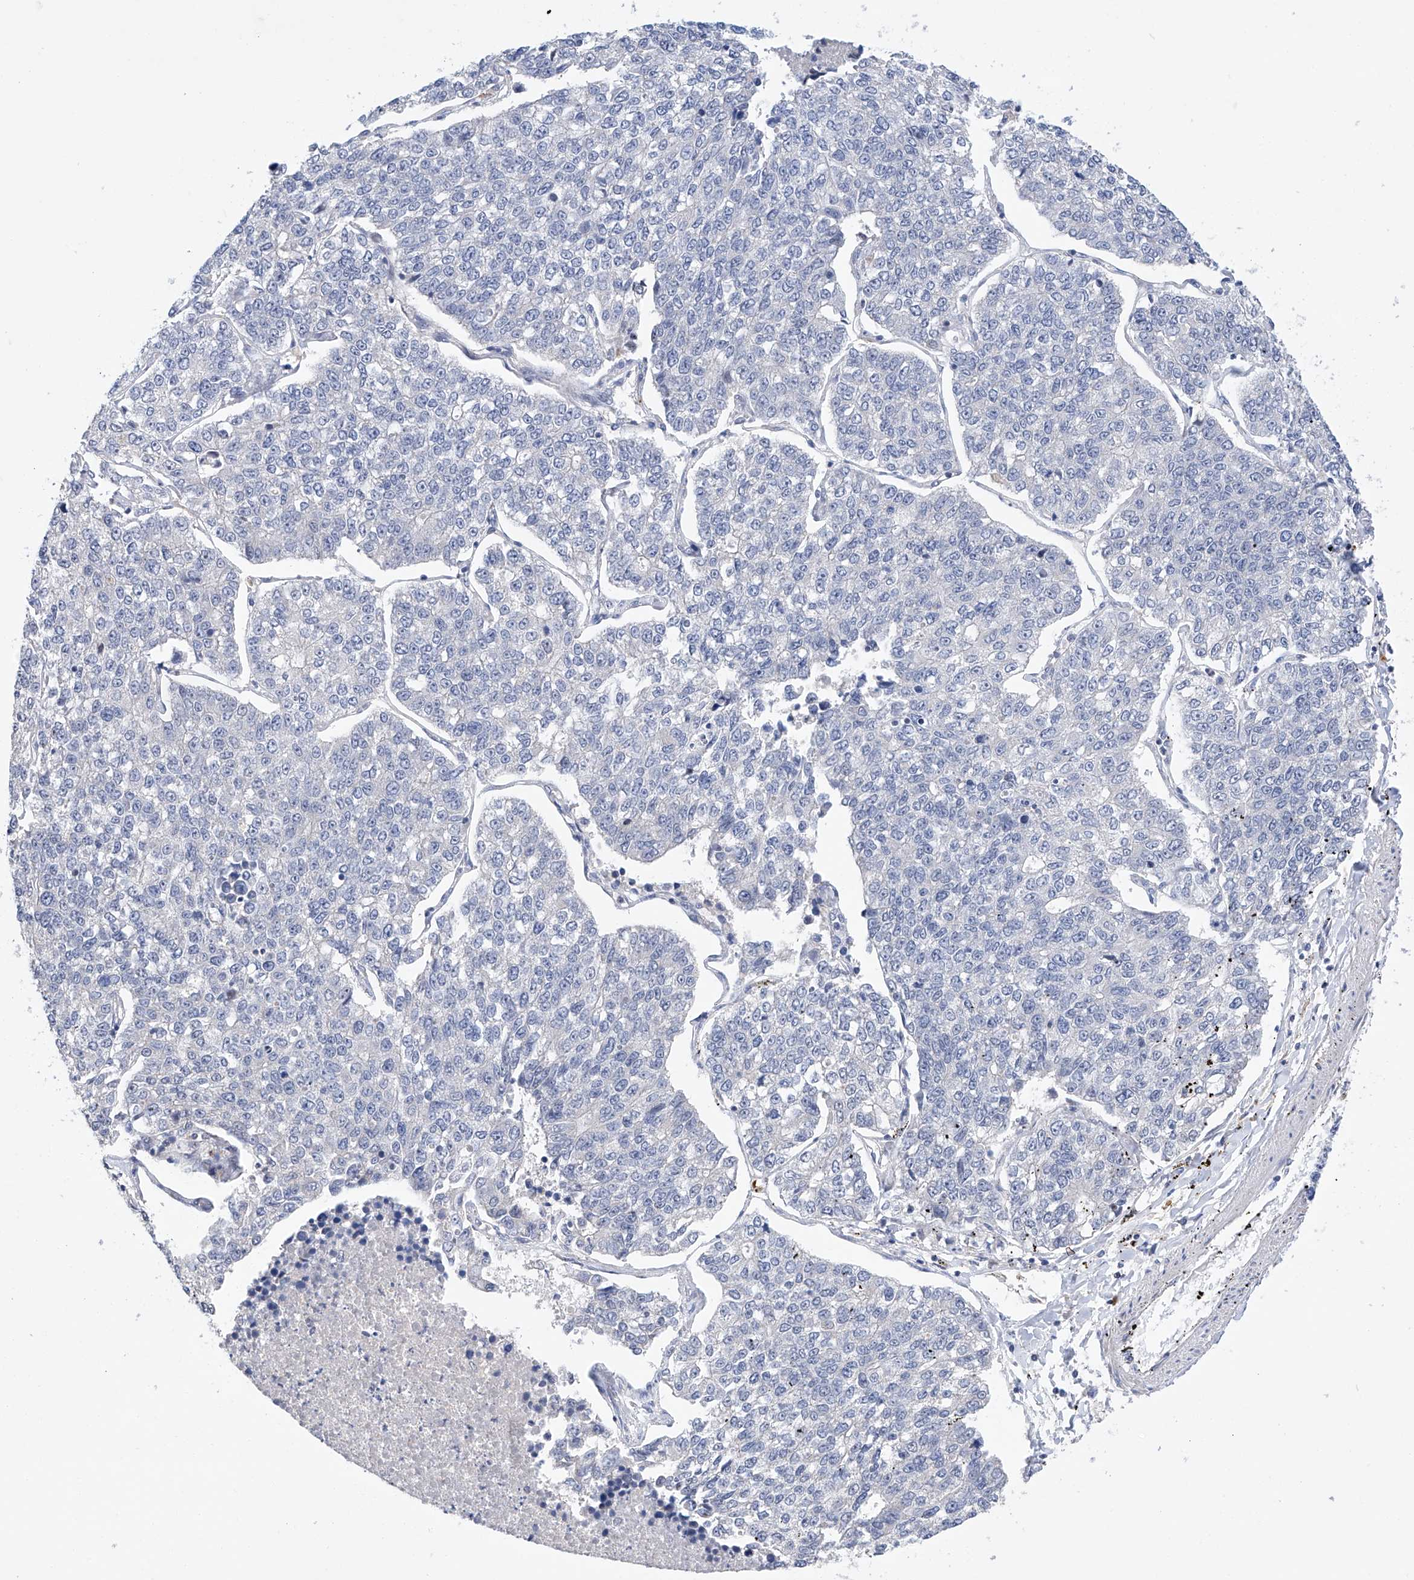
{"staining": {"intensity": "negative", "quantity": "none", "location": "none"}, "tissue": "lung cancer", "cell_type": "Tumor cells", "image_type": "cancer", "snomed": [{"axis": "morphology", "description": "Adenocarcinoma, NOS"}, {"axis": "topography", "description": "Lung"}], "caption": "IHC of lung cancer (adenocarcinoma) exhibits no staining in tumor cells. The staining is performed using DAB (3,3'-diaminobenzidine) brown chromogen with nuclei counter-stained in using hematoxylin.", "gene": "AFG1L", "patient": {"sex": "male", "age": 49}}